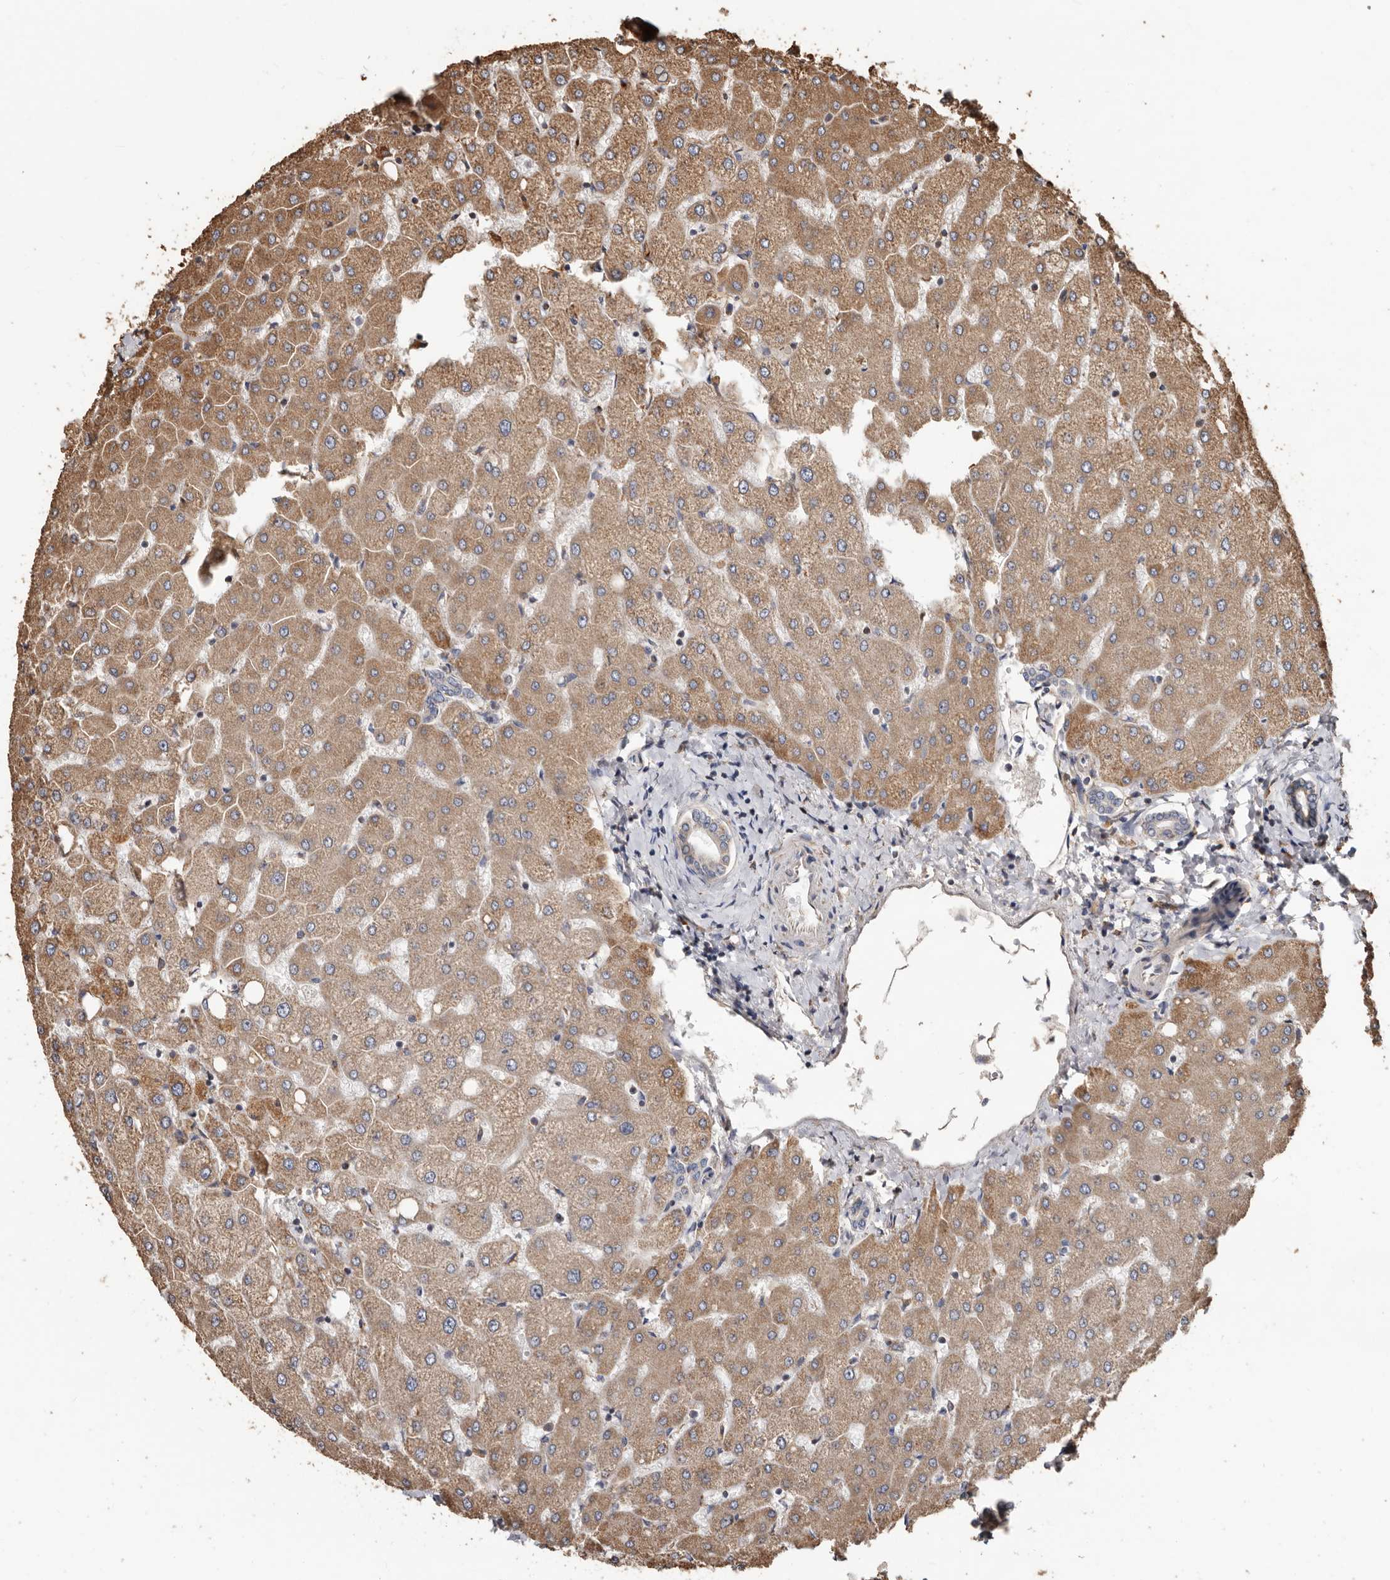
{"staining": {"intensity": "negative", "quantity": "none", "location": "none"}, "tissue": "liver", "cell_type": "Cholangiocytes", "image_type": "normal", "snomed": [{"axis": "morphology", "description": "Normal tissue, NOS"}, {"axis": "topography", "description": "Liver"}], "caption": "DAB immunohistochemical staining of benign human liver shows no significant positivity in cholangiocytes.", "gene": "OSGIN2", "patient": {"sex": "female", "age": 54}}